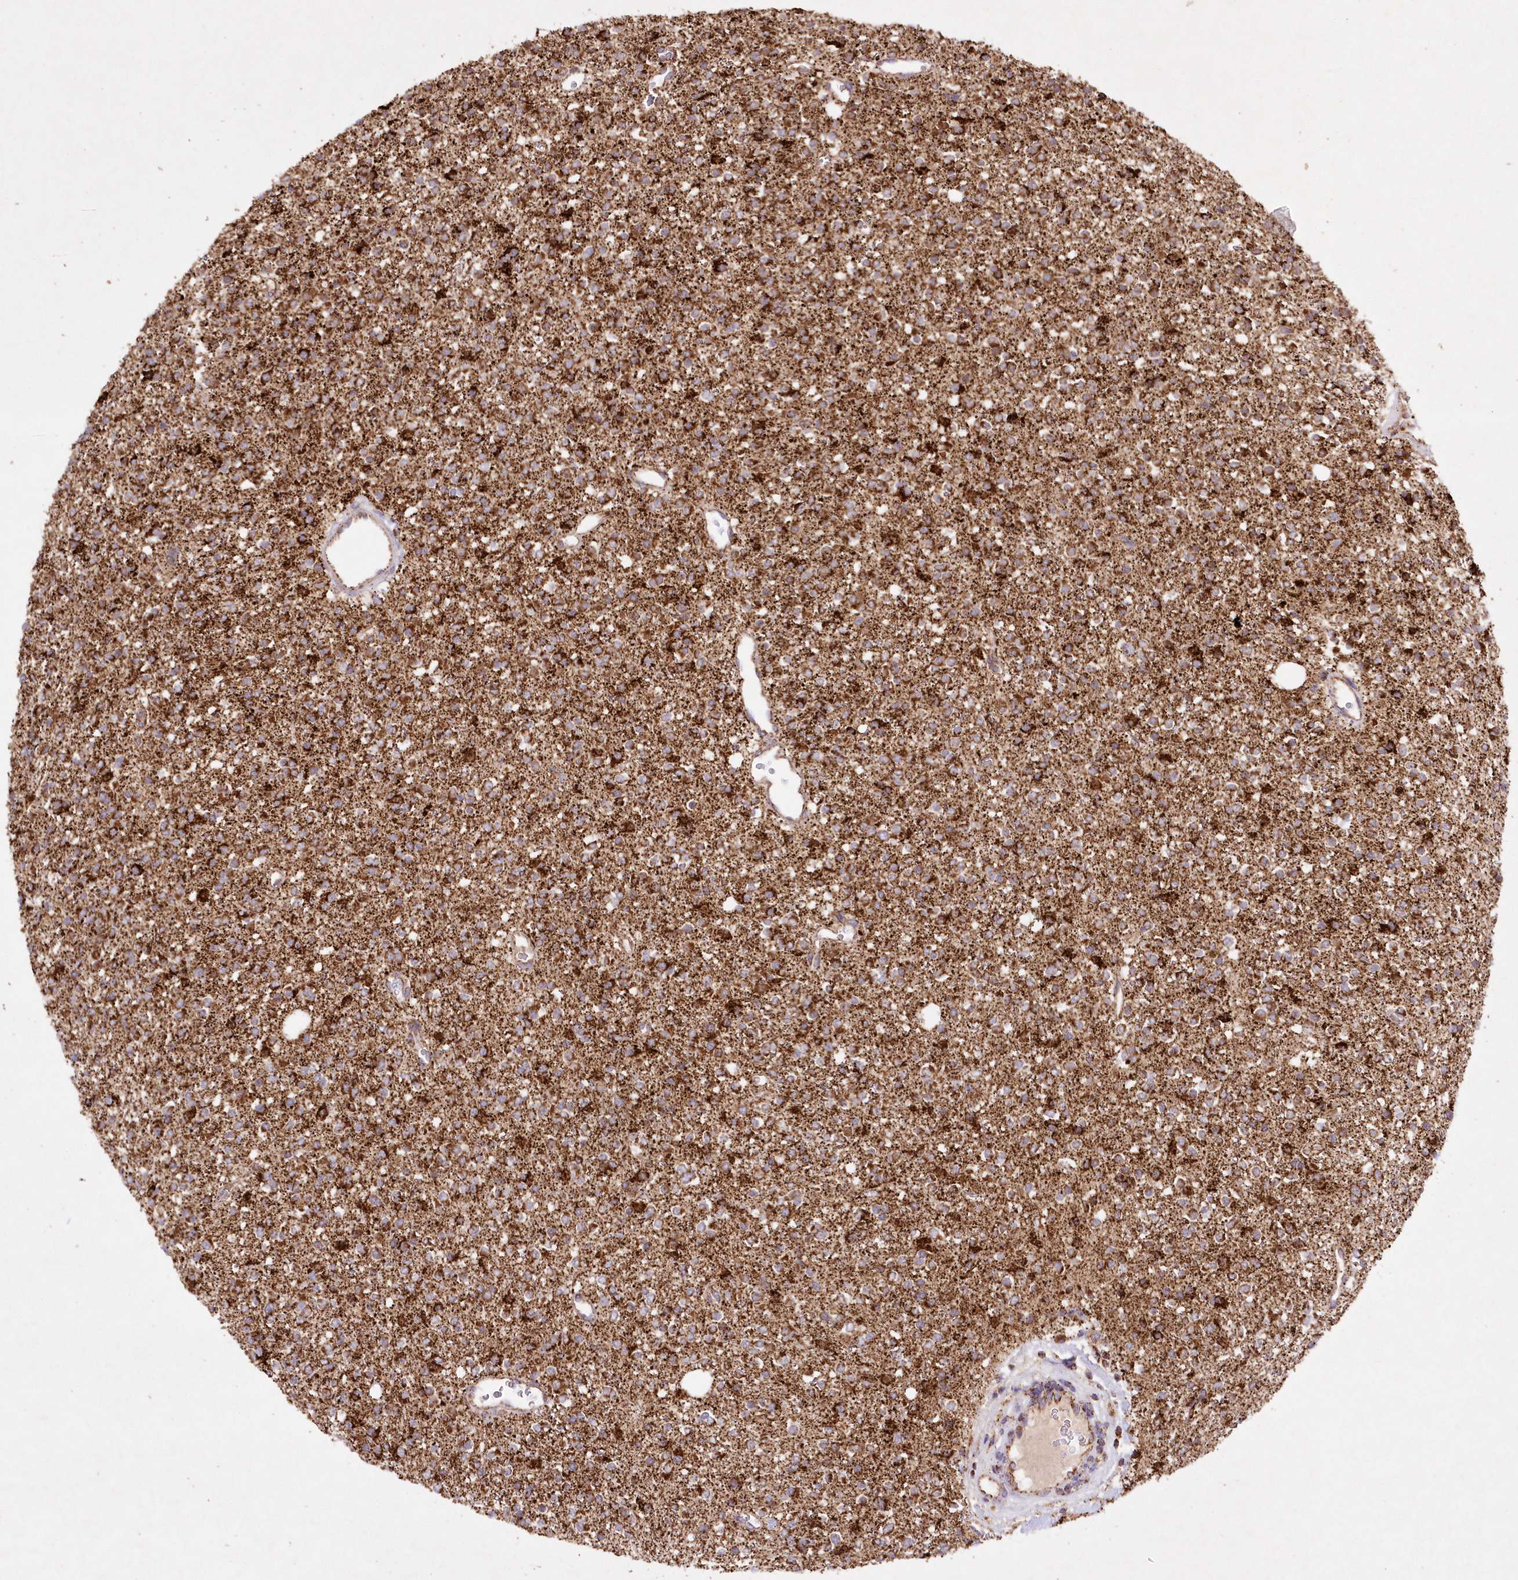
{"staining": {"intensity": "strong", "quantity": ">75%", "location": "cytoplasmic/membranous"}, "tissue": "glioma", "cell_type": "Tumor cells", "image_type": "cancer", "snomed": [{"axis": "morphology", "description": "Glioma, malignant, High grade"}, {"axis": "topography", "description": "Brain"}], "caption": "Immunohistochemical staining of human glioma demonstrates high levels of strong cytoplasmic/membranous positivity in approximately >75% of tumor cells.", "gene": "ASNSD1", "patient": {"sex": "male", "age": 34}}